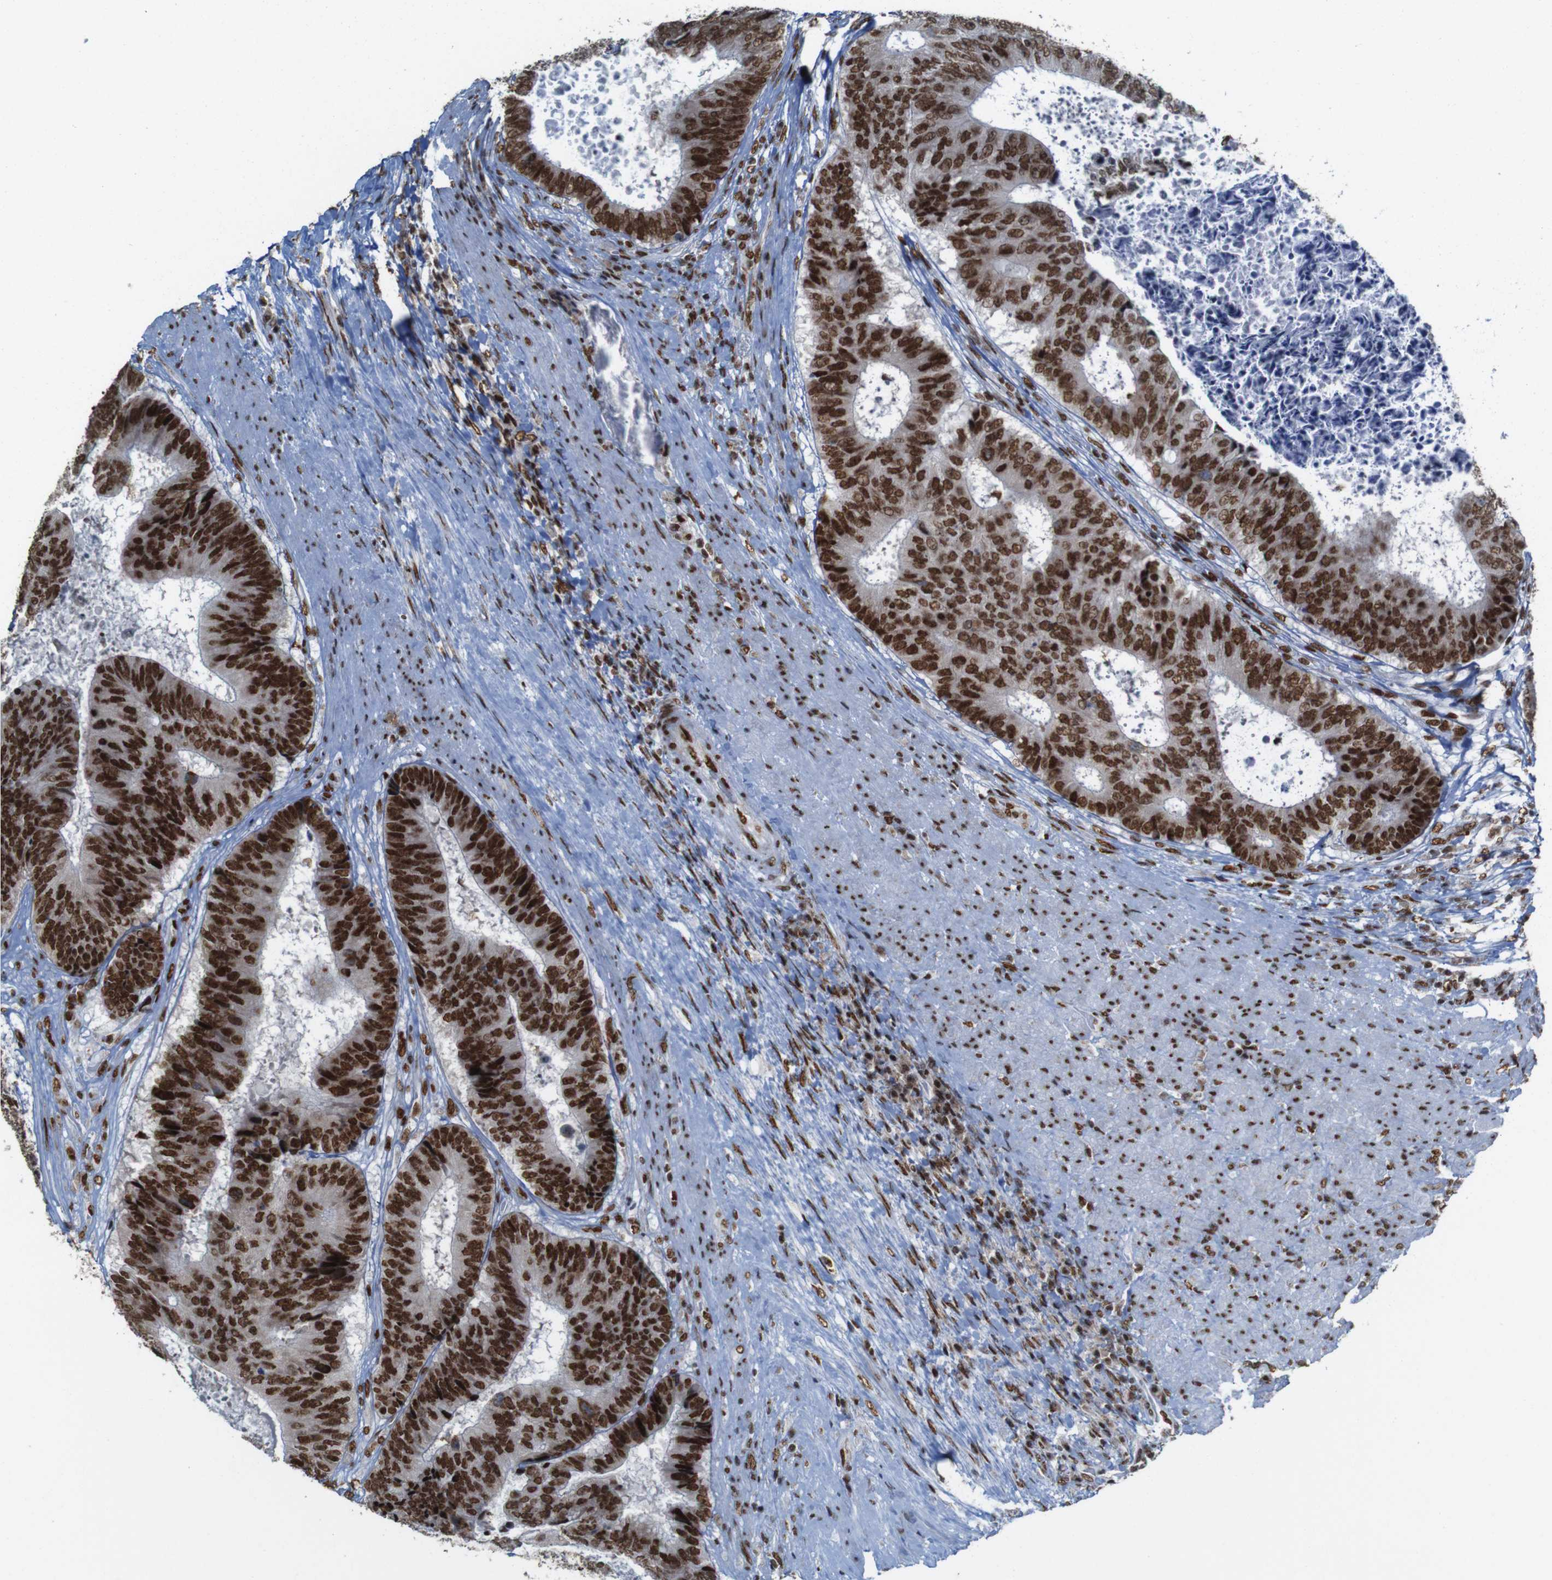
{"staining": {"intensity": "strong", "quantity": ">75%", "location": "nuclear"}, "tissue": "colorectal cancer", "cell_type": "Tumor cells", "image_type": "cancer", "snomed": [{"axis": "morphology", "description": "Adenocarcinoma, NOS"}, {"axis": "topography", "description": "Rectum"}], "caption": "Strong nuclear positivity for a protein is appreciated in approximately >75% of tumor cells of adenocarcinoma (colorectal) using IHC.", "gene": "ROMO1", "patient": {"sex": "male", "age": 72}}